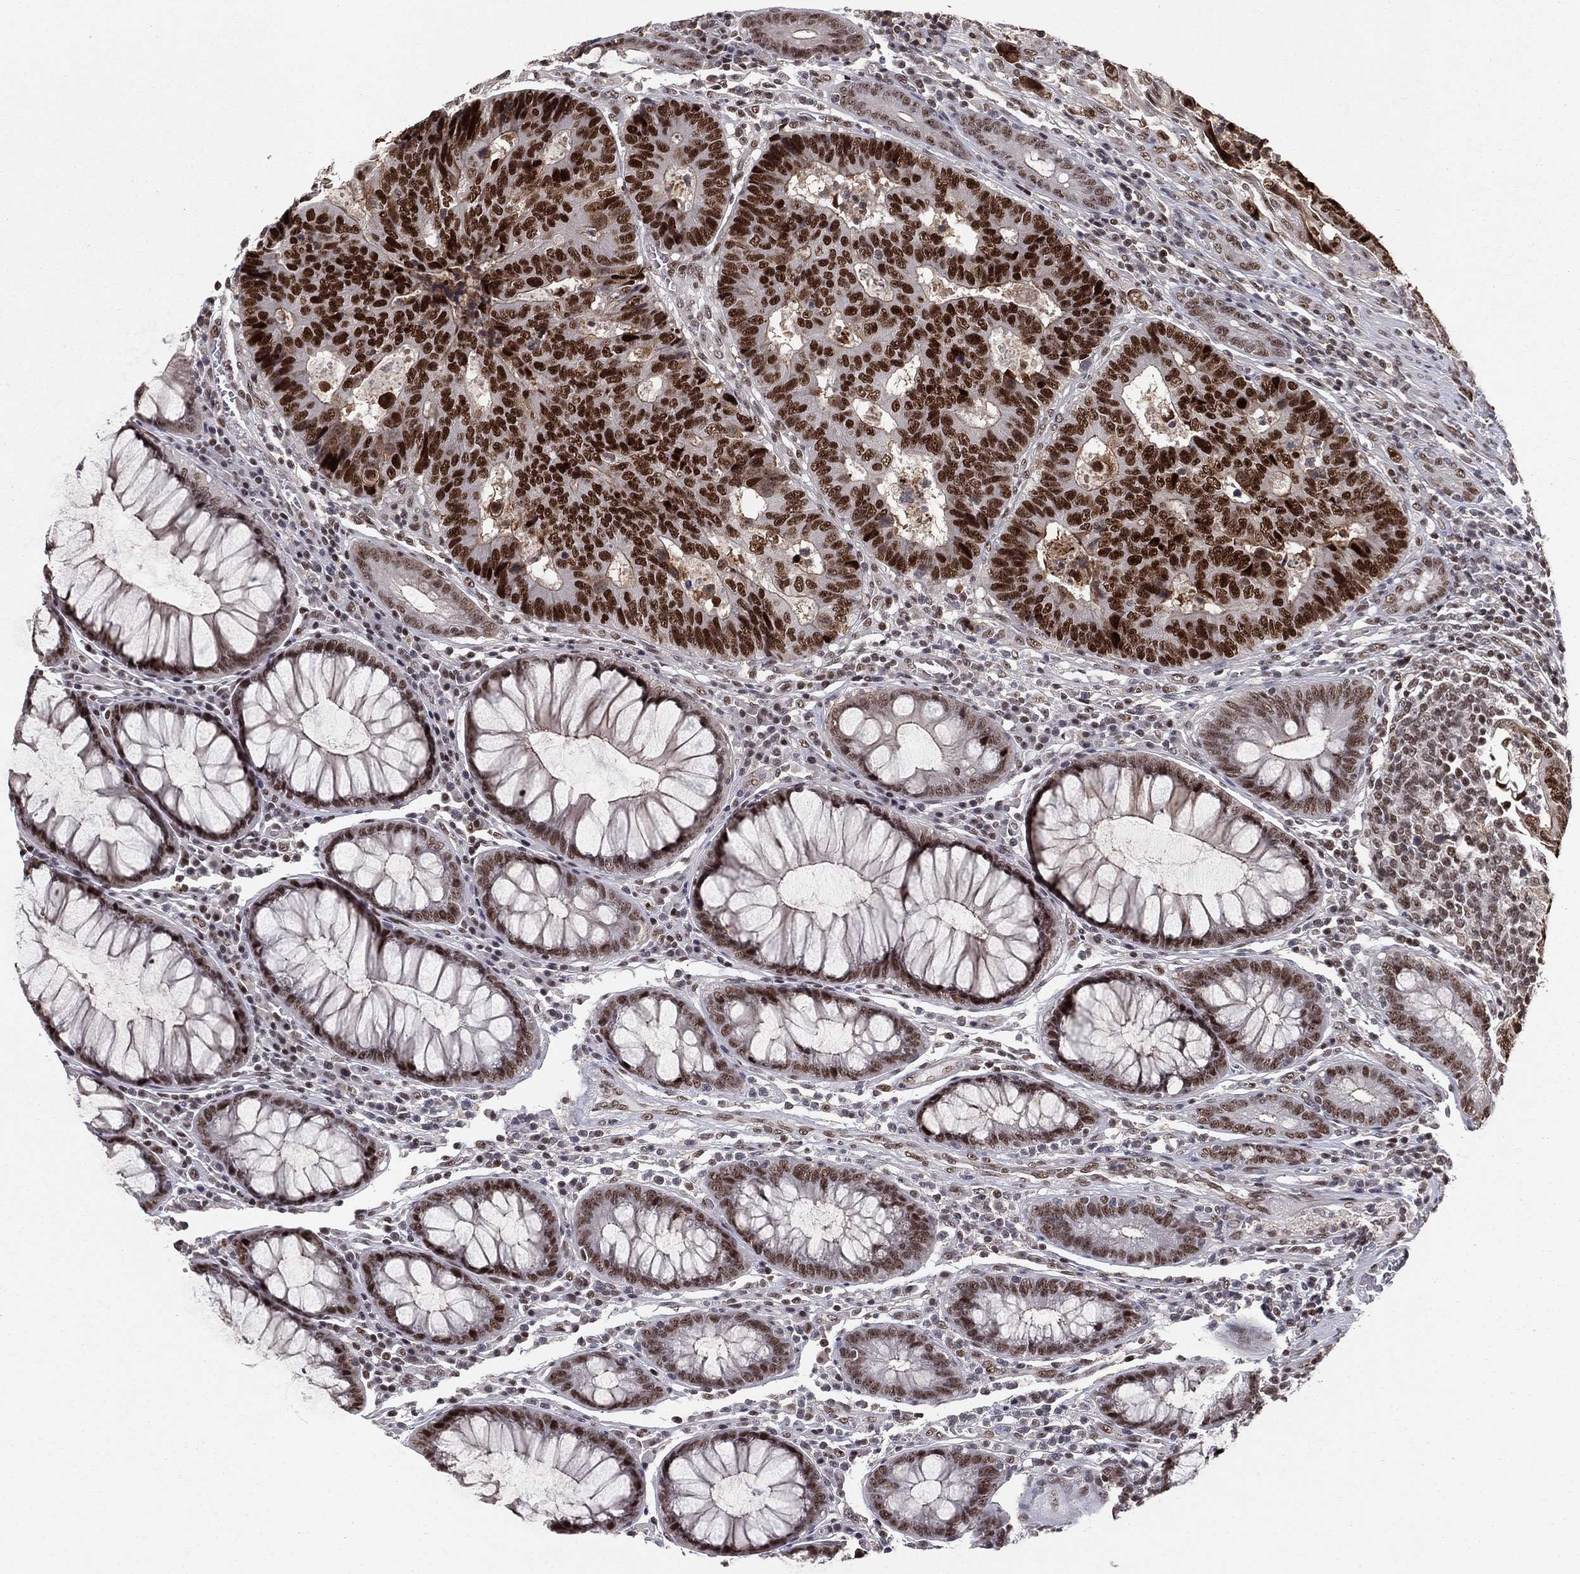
{"staining": {"intensity": "strong", "quantity": ">75%", "location": "nuclear"}, "tissue": "colorectal cancer", "cell_type": "Tumor cells", "image_type": "cancer", "snomed": [{"axis": "morphology", "description": "Adenocarcinoma, NOS"}, {"axis": "topography", "description": "Colon"}], "caption": "The photomicrograph exhibits staining of colorectal cancer, revealing strong nuclear protein positivity (brown color) within tumor cells.", "gene": "GPALPP1", "patient": {"sex": "female", "age": 48}}